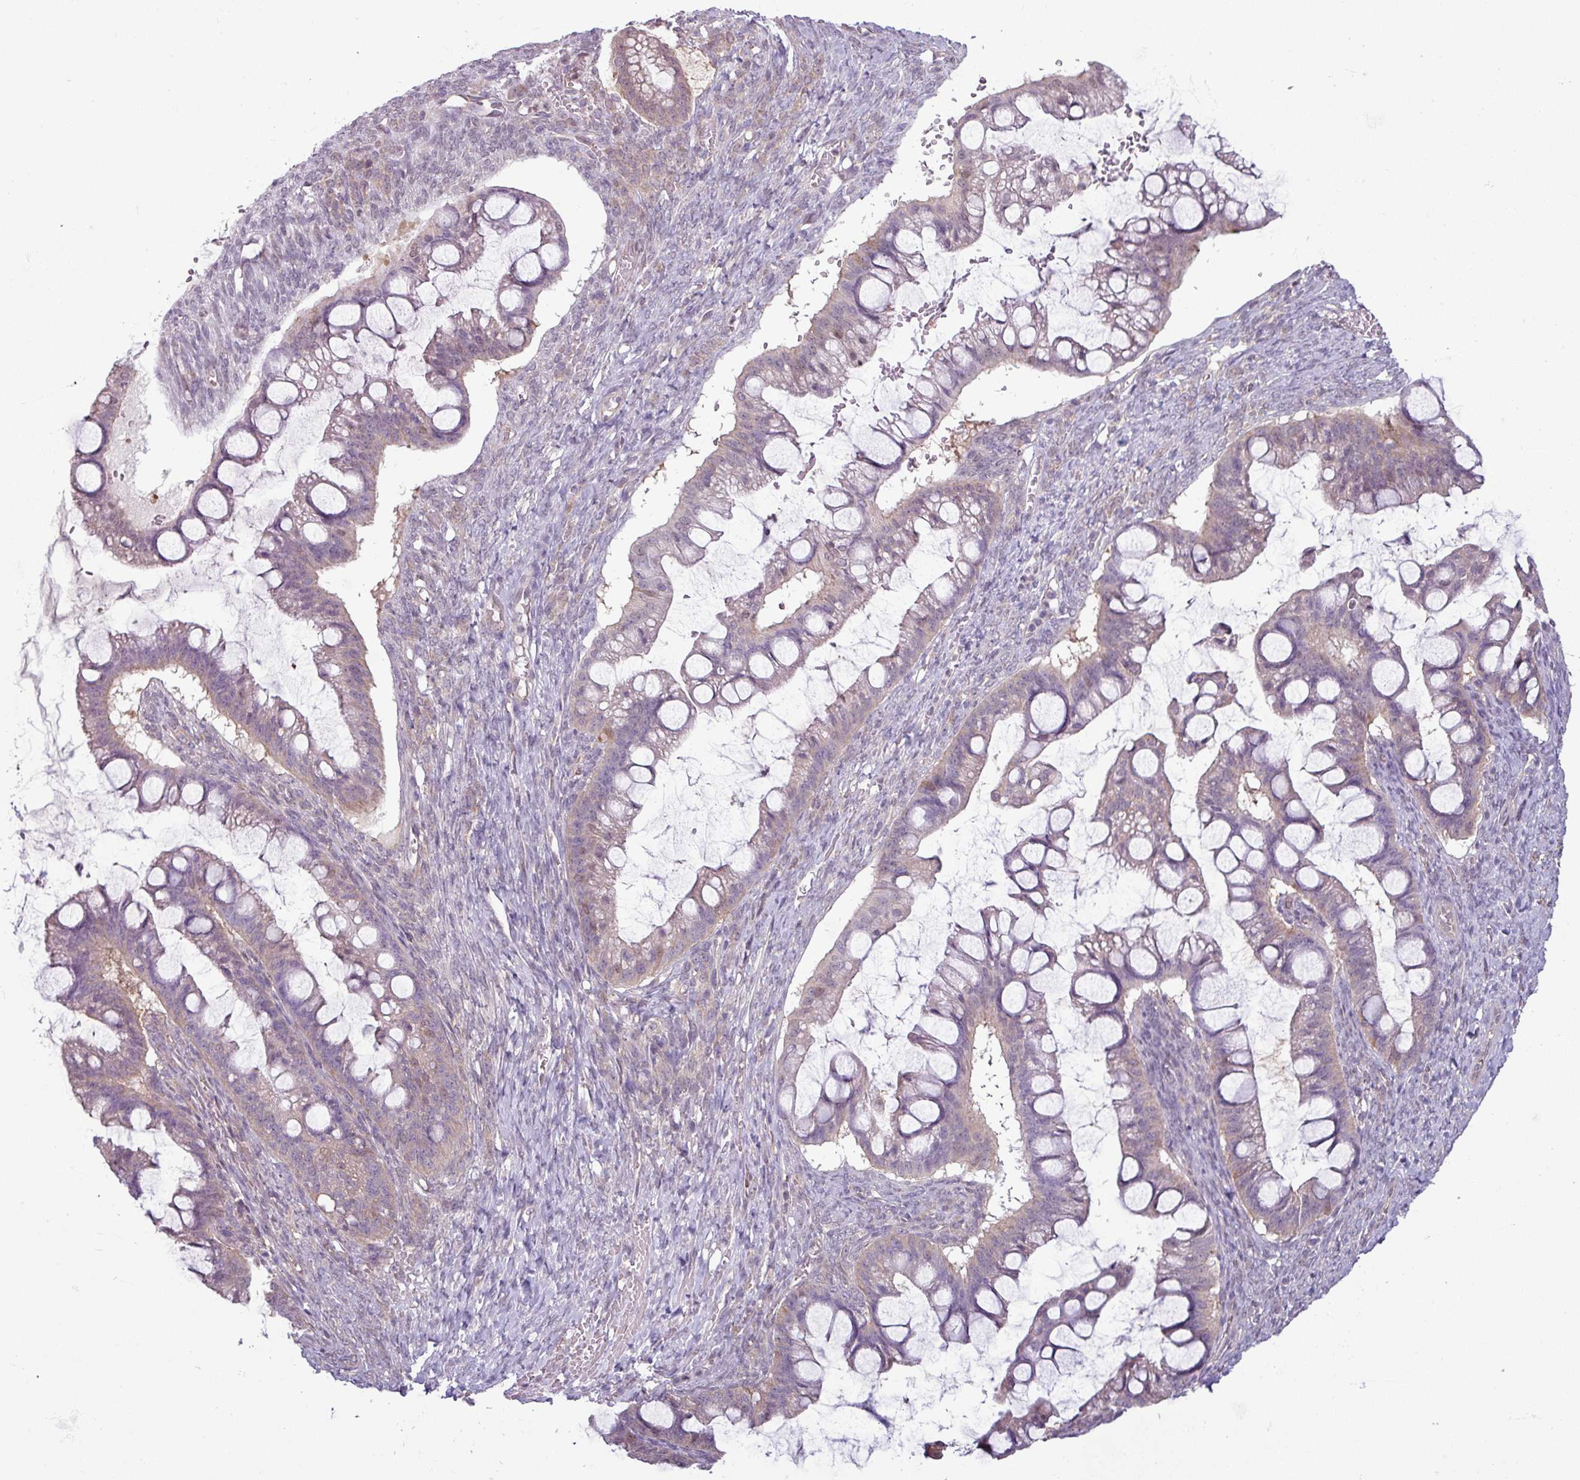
{"staining": {"intensity": "weak", "quantity": "<25%", "location": "cytoplasmic/membranous"}, "tissue": "ovarian cancer", "cell_type": "Tumor cells", "image_type": "cancer", "snomed": [{"axis": "morphology", "description": "Cystadenocarcinoma, mucinous, NOS"}, {"axis": "topography", "description": "Ovary"}], "caption": "An immunohistochemistry histopathology image of ovarian cancer is shown. There is no staining in tumor cells of ovarian cancer.", "gene": "CCDC144A", "patient": {"sex": "female", "age": 73}}